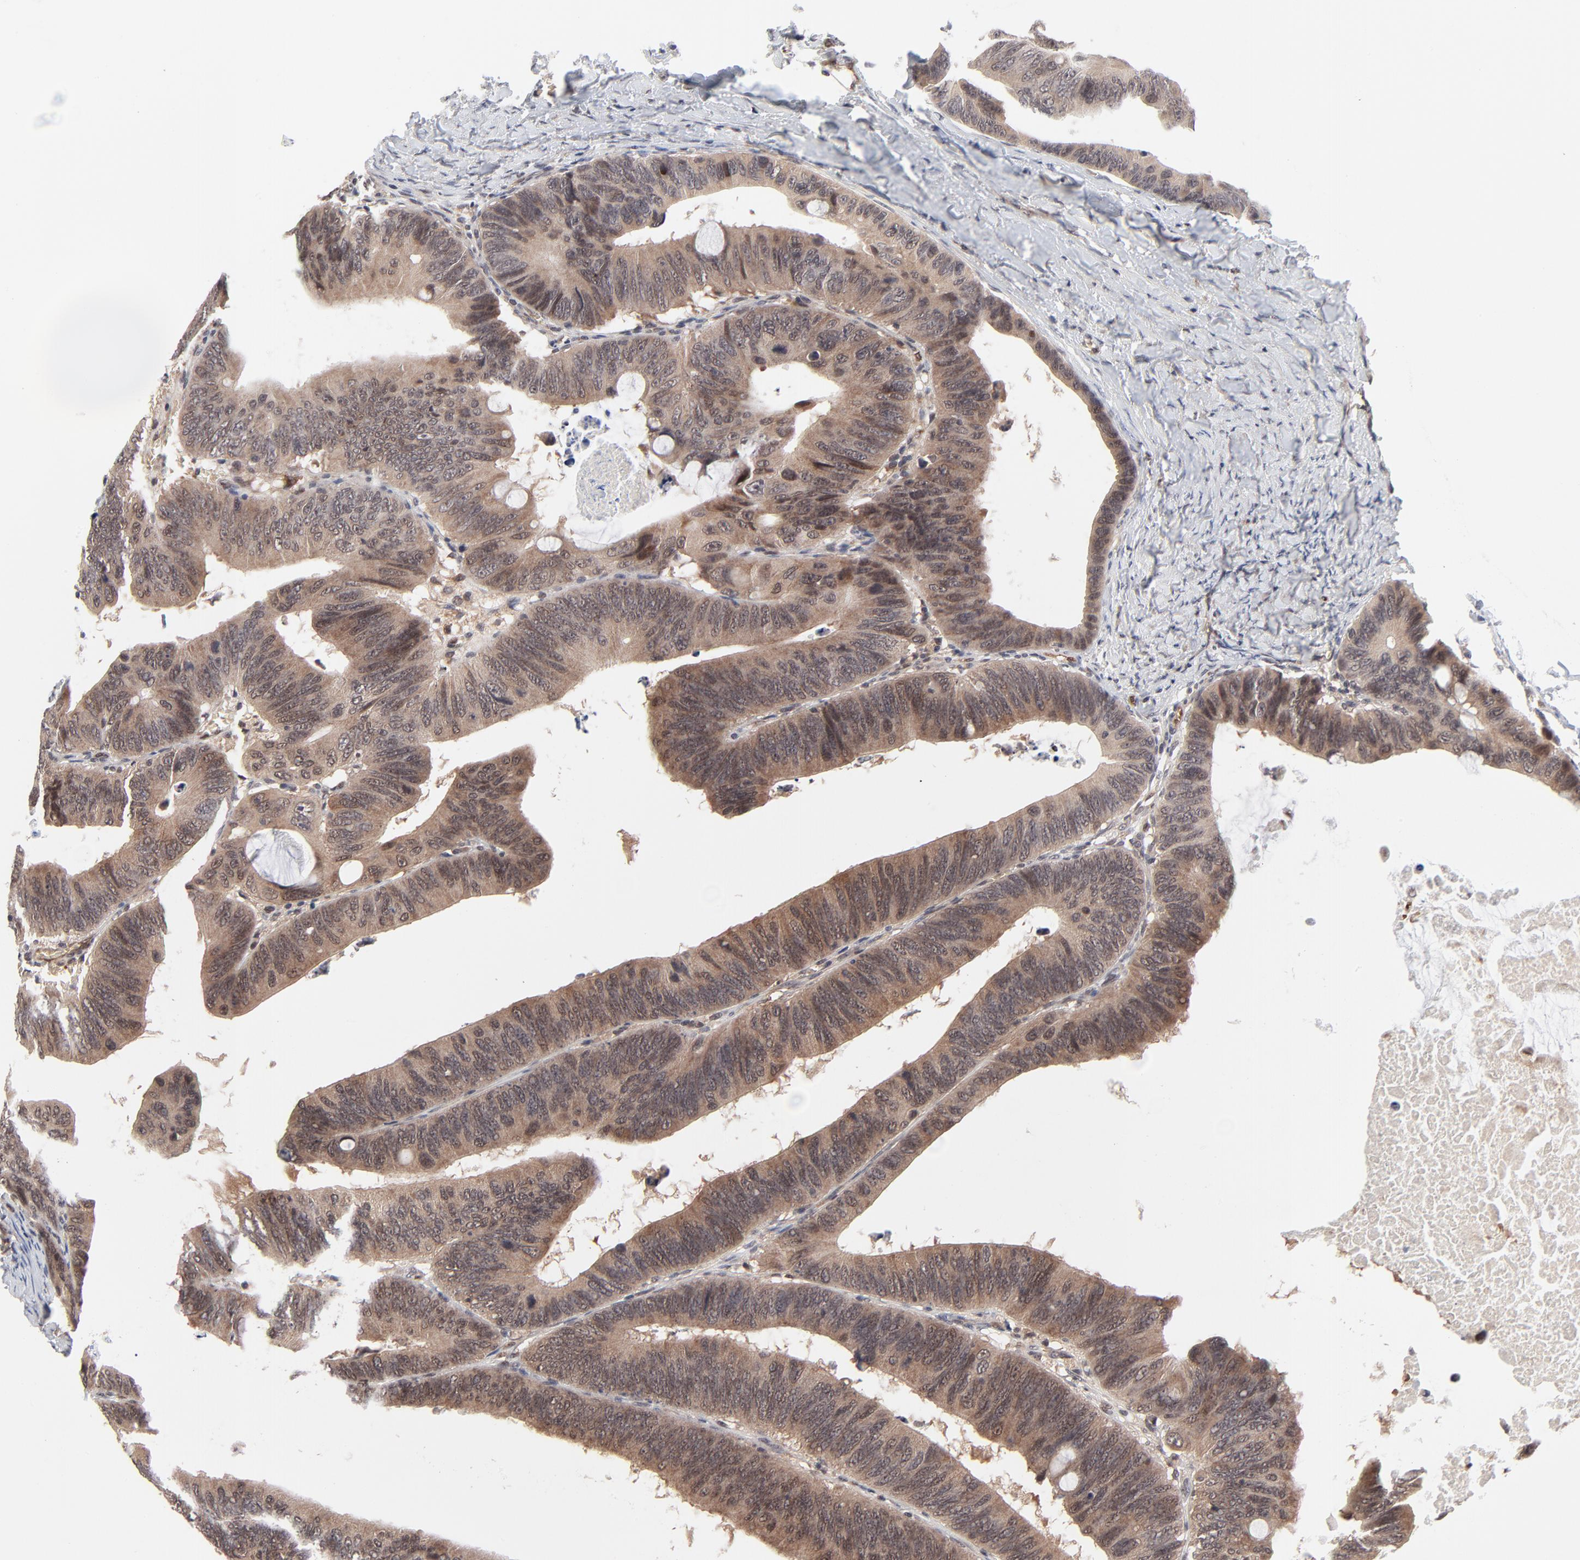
{"staining": {"intensity": "moderate", "quantity": ">75%", "location": "cytoplasmic/membranous,nuclear"}, "tissue": "colorectal cancer", "cell_type": "Tumor cells", "image_type": "cancer", "snomed": [{"axis": "morphology", "description": "Adenocarcinoma, NOS"}, {"axis": "topography", "description": "Colon"}], "caption": "Colorectal cancer (adenocarcinoma) stained for a protein (brown) demonstrates moderate cytoplasmic/membranous and nuclear positive positivity in about >75% of tumor cells.", "gene": "CASP10", "patient": {"sex": "female", "age": 55}}